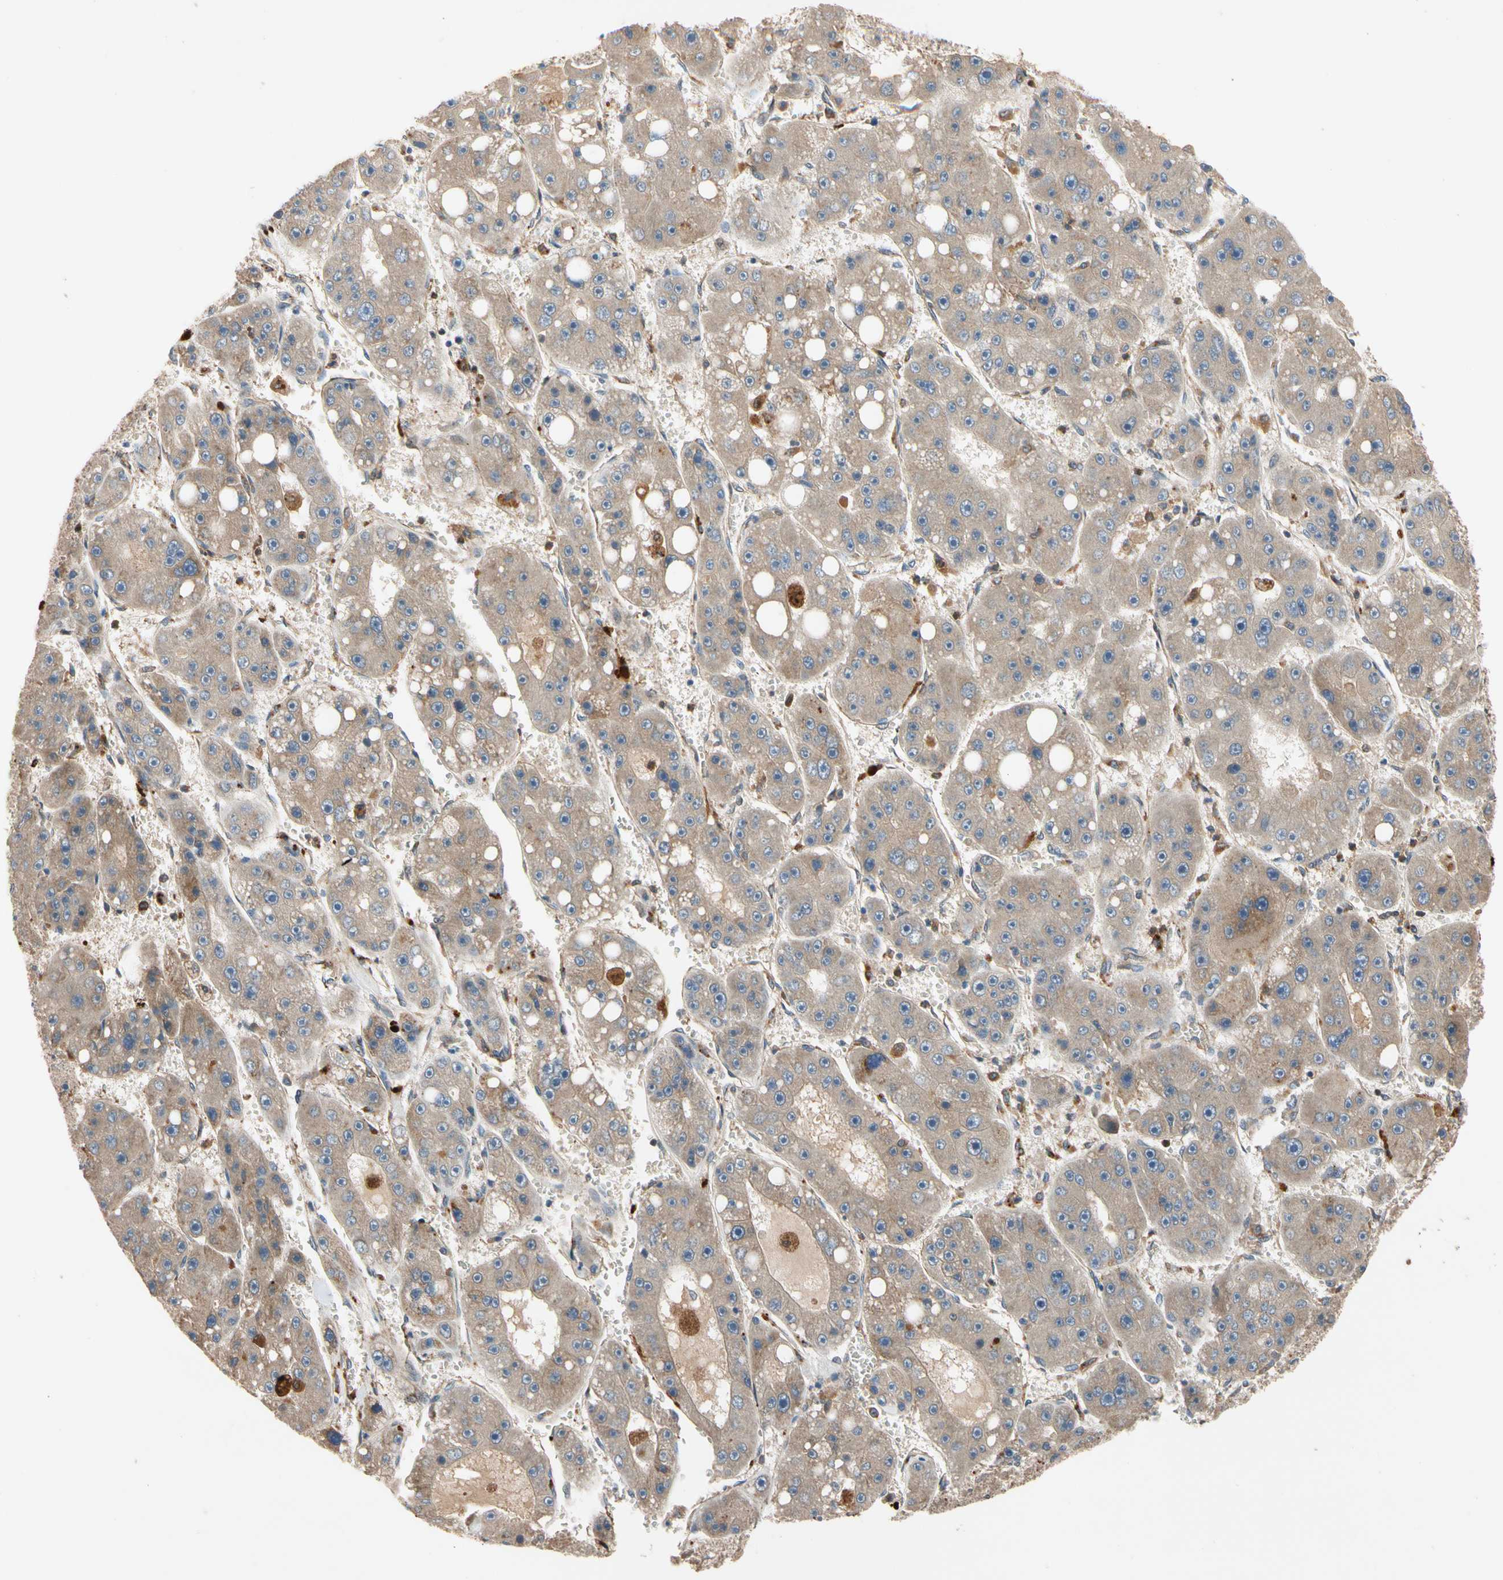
{"staining": {"intensity": "moderate", "quantity": ">75%", "location": "cytoplasmic/membranous"}, "tissue": "liver cancer", "cell_type": "Tumor cells", "image_type": "cancer", "snomed": [{"axis": "morphology", "description": "Carcinoma, Hepatocellular, NOS"}, {"axis": "topography", "description": "Liver"}], "caption": "There is medium levels of moderate cytoplasmic/membranous positivity in tumor cells of liver hepatocellular carcinoma, as demonstrated by immunohistochemical staining (brown color).", "gene": "FGD6", "patient": {"sex": "female", "age": 61}}